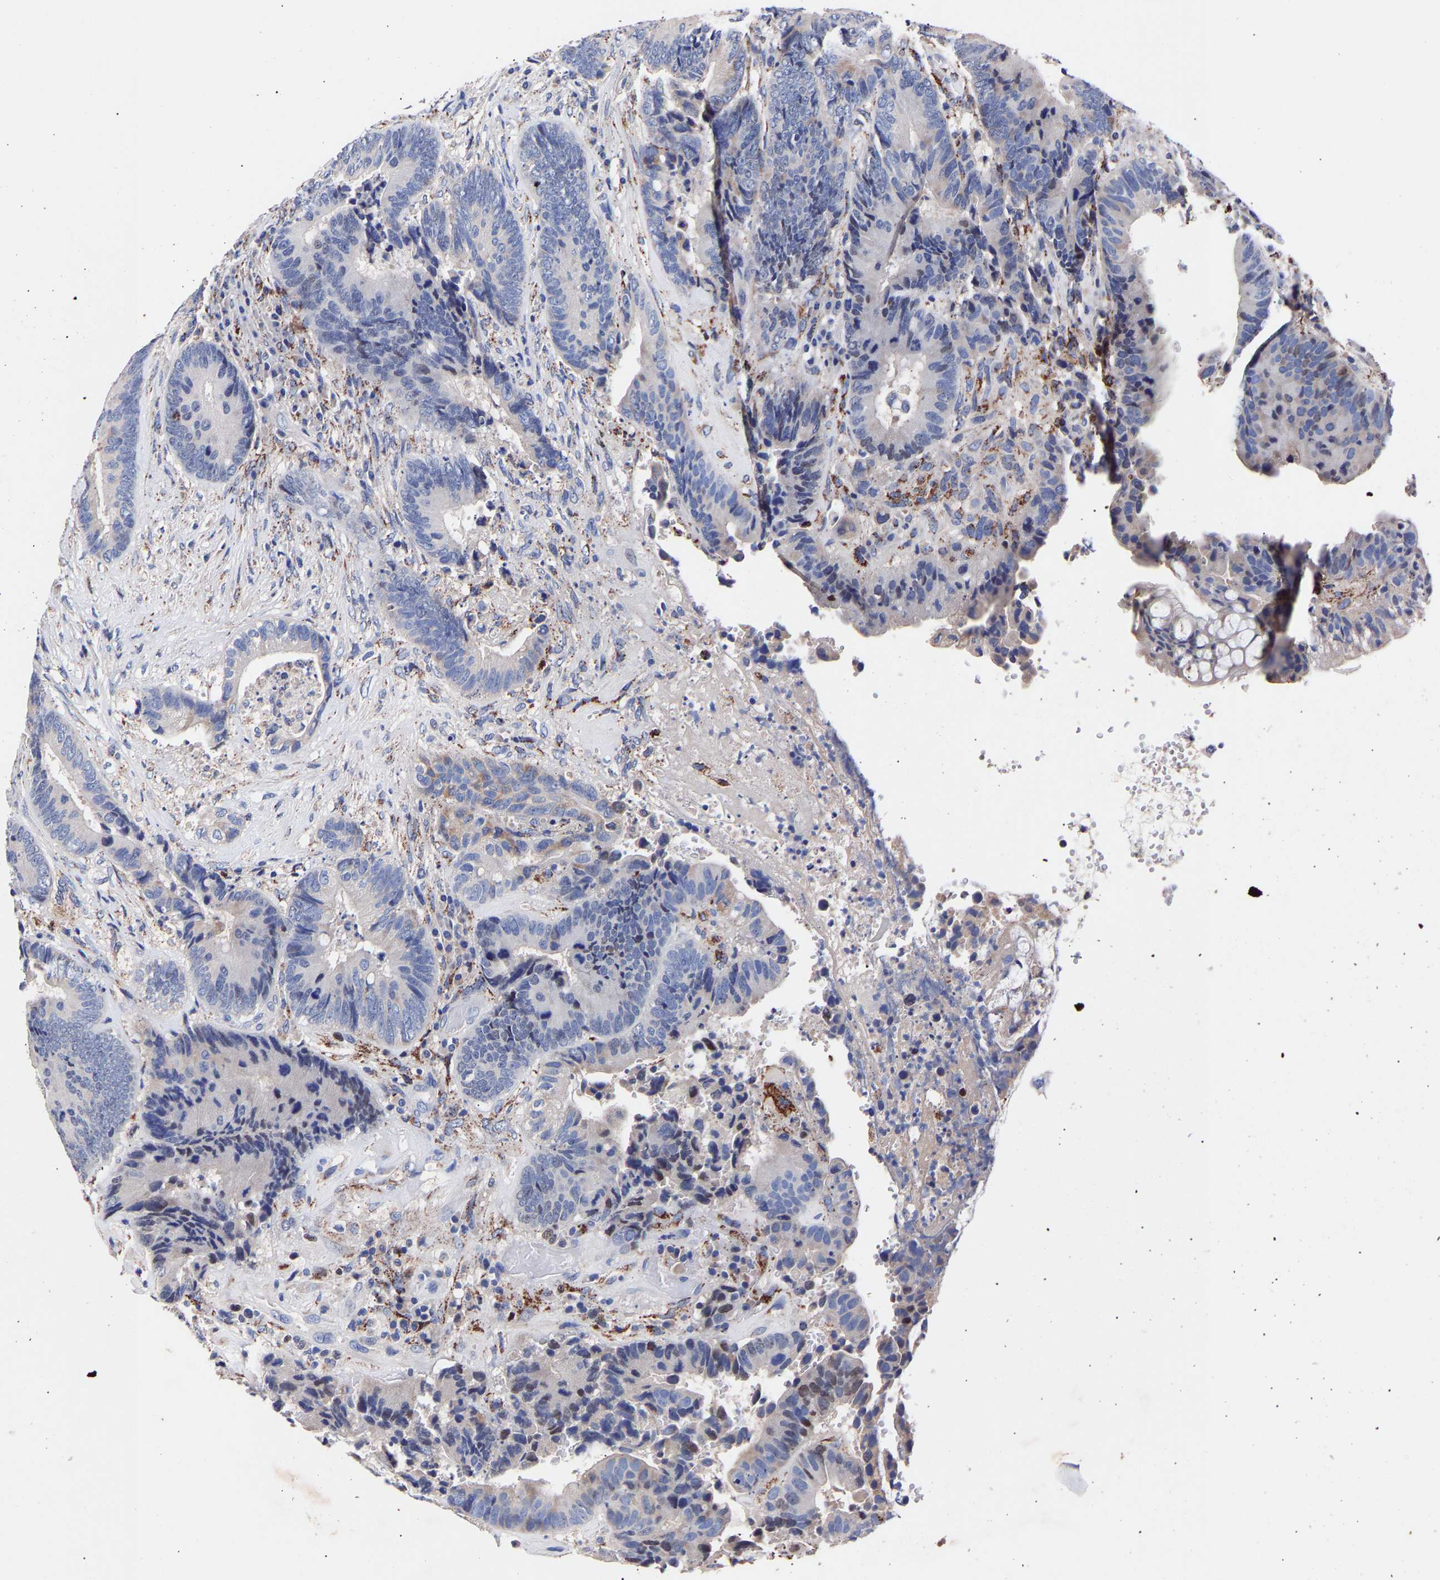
{"staining": {"intensity": "negative", "quantity": "none", "location": "none"}, "tissue": "colorectal cancer", "cell_type": "Tumor cells", "image_type": "cancer", "snomed": [{"axis": "morphology", "description": "Adenocarcinoma, NOS"}, {"axis": "topography", "description": "Rectum"}], "caption": "A histopathology image of colorectal cancer stained for a protein demonstrates no brown staining in tumor cells.", "gene": "SEM1", "patient": {"sex": "female", "age": 89}}